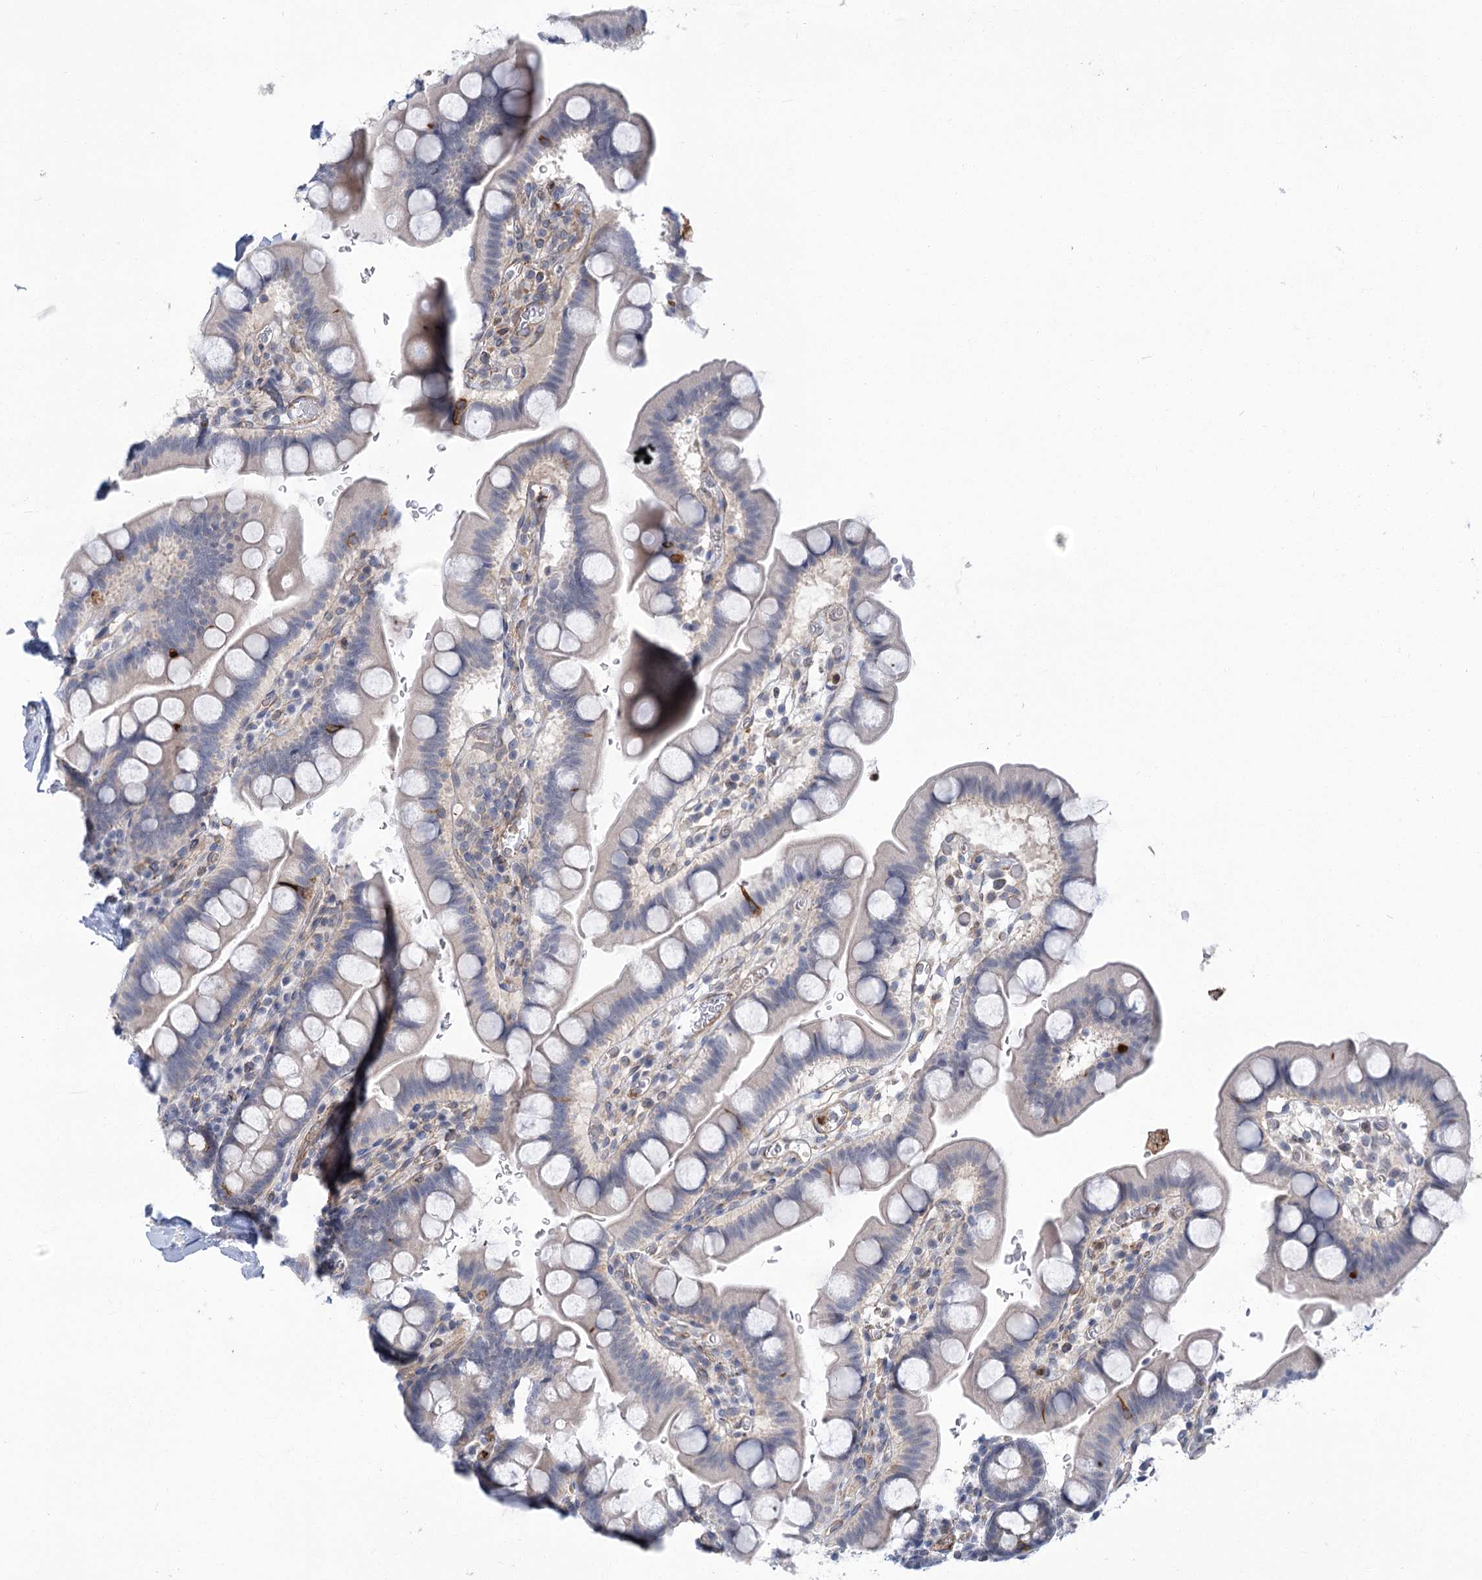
{"staining": {"intensity": "strong", "quantity": "<25%", "location": "cytoplasmic/membranous"}, "tissue": "small intestine", "cell_type": "Glandular cells", "image_type": "normal", "snomed": [{"axis": "morphology", "description": "Normal tissue, NOS"}, {"axis": "topography", "description": "Stomach, upper"}, {"axis": "topography", "description": "Stomach, lower"}, {"axis": "topography", "description": "Small intestine"}], "caption": "Immunohistochemistry (IHC) (DAB) staining of normal human small intestine exhibits strong cytoplasmic/membranous protein expression in approximately <25% of glandular cells. The staining was performed using DAB to visualize the protein expression in brown, while the nuclei were stained in blue with hematoxylin (Magnification: 20x).", "gene": "THAP6", "patient": {"sex": "male", "age": 68}}